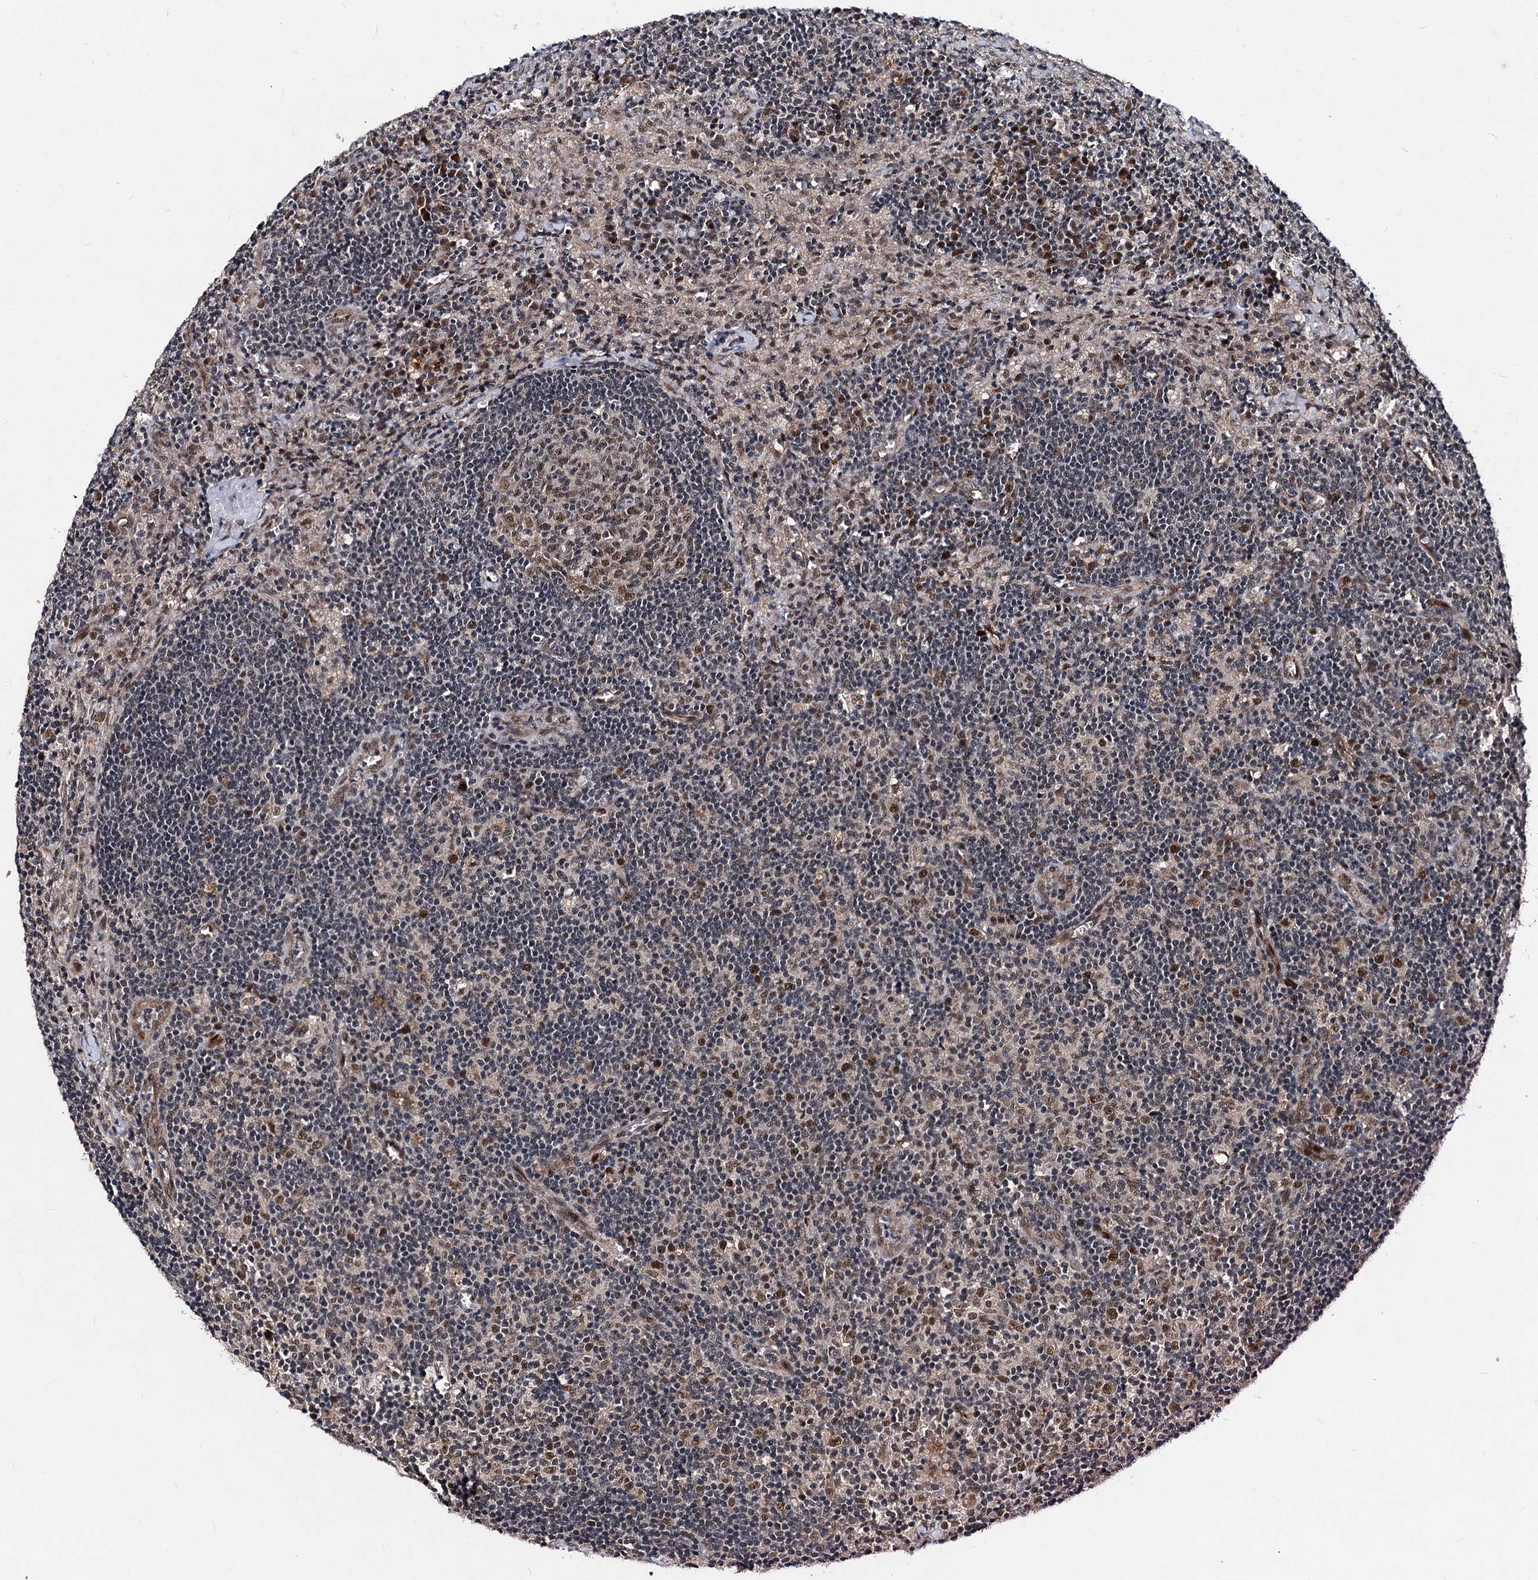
{"staining": {"intensity": "moderate", "quantity": ">75%", "location": "nuclear"}, "tissue": "lymph node", "cell_type": "Germinal center cells", "image_type": "normal", "snomed": [{"axis": "morphology", "description": "Normal tissue, NOS"}, {"axis": "topography", "description": "Lymph node"}], "caption": "Immunohistochemical staining of unremarkable lymph node demonstrates >75% levels of moderate nuclear protein expression in about >75% of germinal center cells.", "gene": "RITA1", "patient": {"sex": "male", "age": 58}}